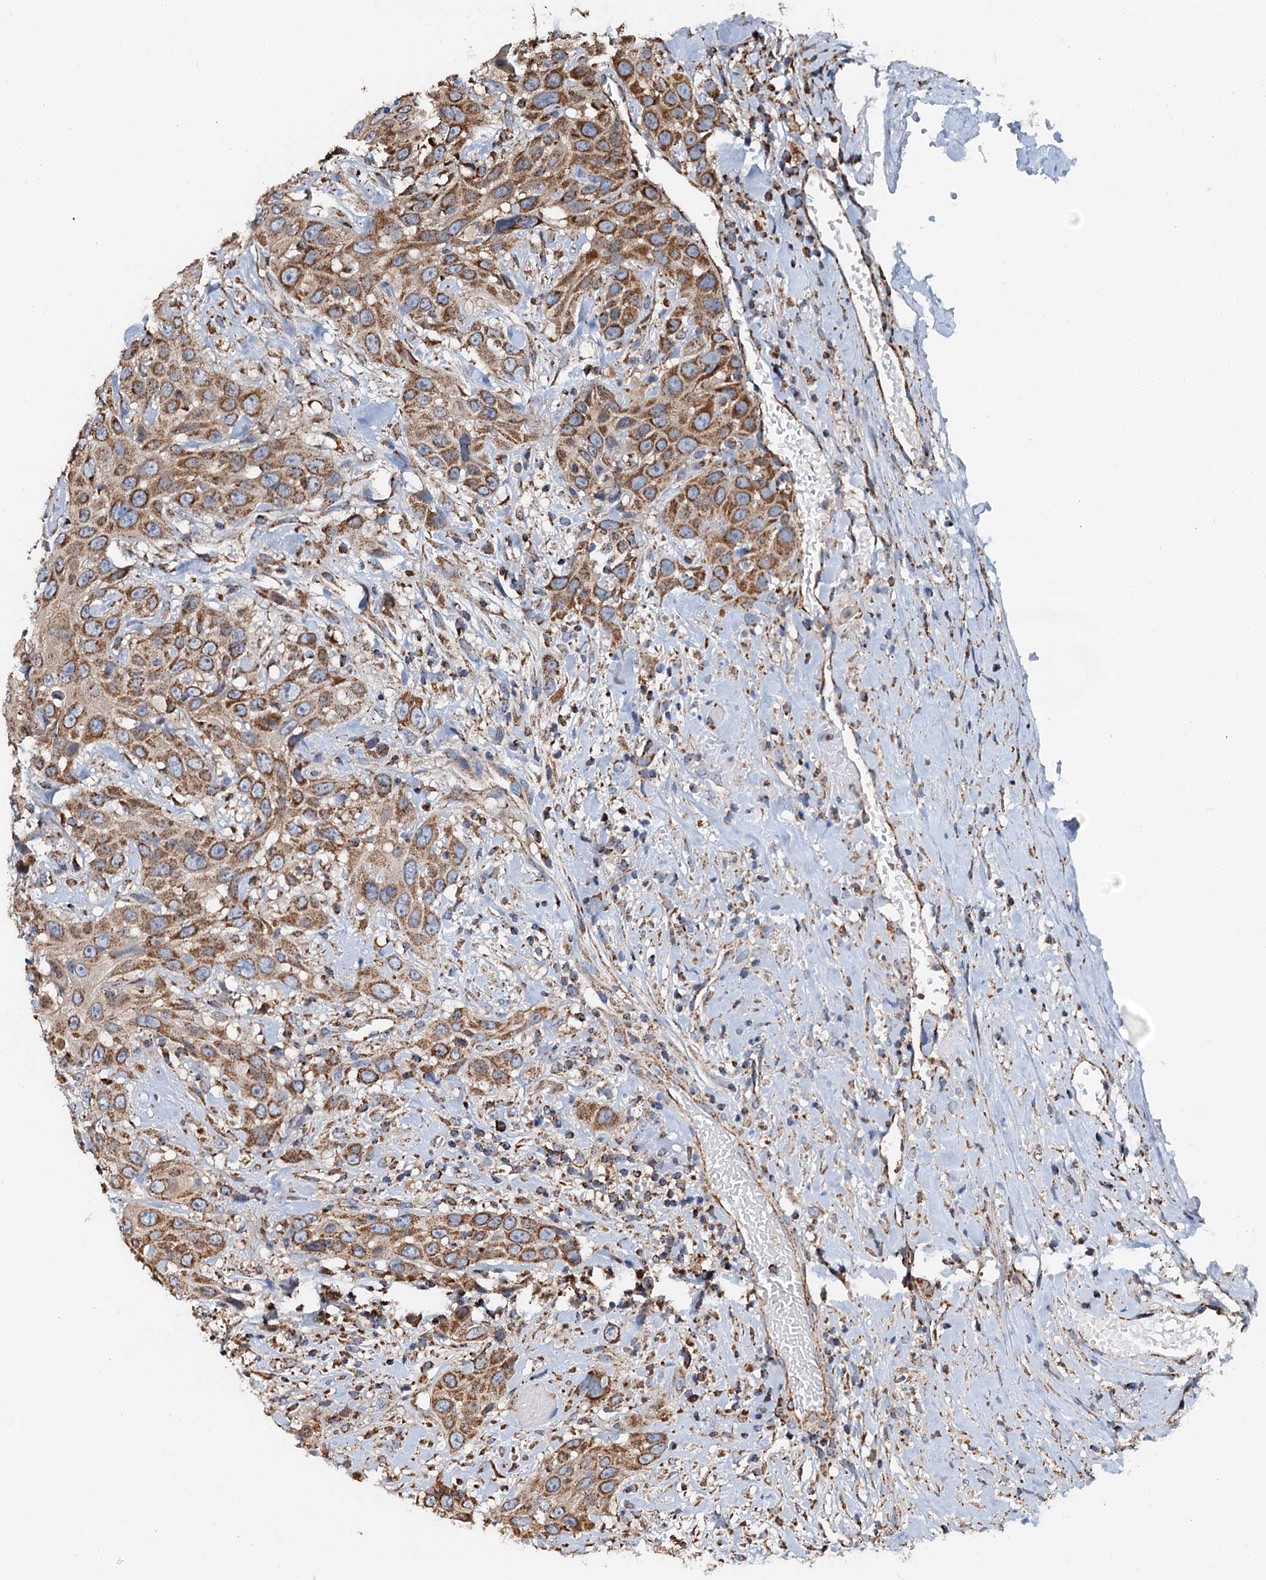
{"staining": {"intensity": "moderate", "quantity": ">75%", "location": "cytoplasmic/membranous"}, "tissue": "head and neck cancer", "cell_type": "Tumor cells", "image_type": "cancer", "snomed": [{"axis": "morphology", "description": "Squamous cell carcinoma, NOS"}, {"axis": "topography", "description": "Head-Neck"}], "caption": "A brown stain labels moderate cytoplasmic/membranous staining of a protein in human head and neck cancer tumor cells. The staining was performed using DAB to visualize the protein expression in brown, while the nuclei were stained in blue with hematoxylin (Magnification: 20x).", "gene": "AAGAB", "patient": {"sex": "male", "age": 81}}